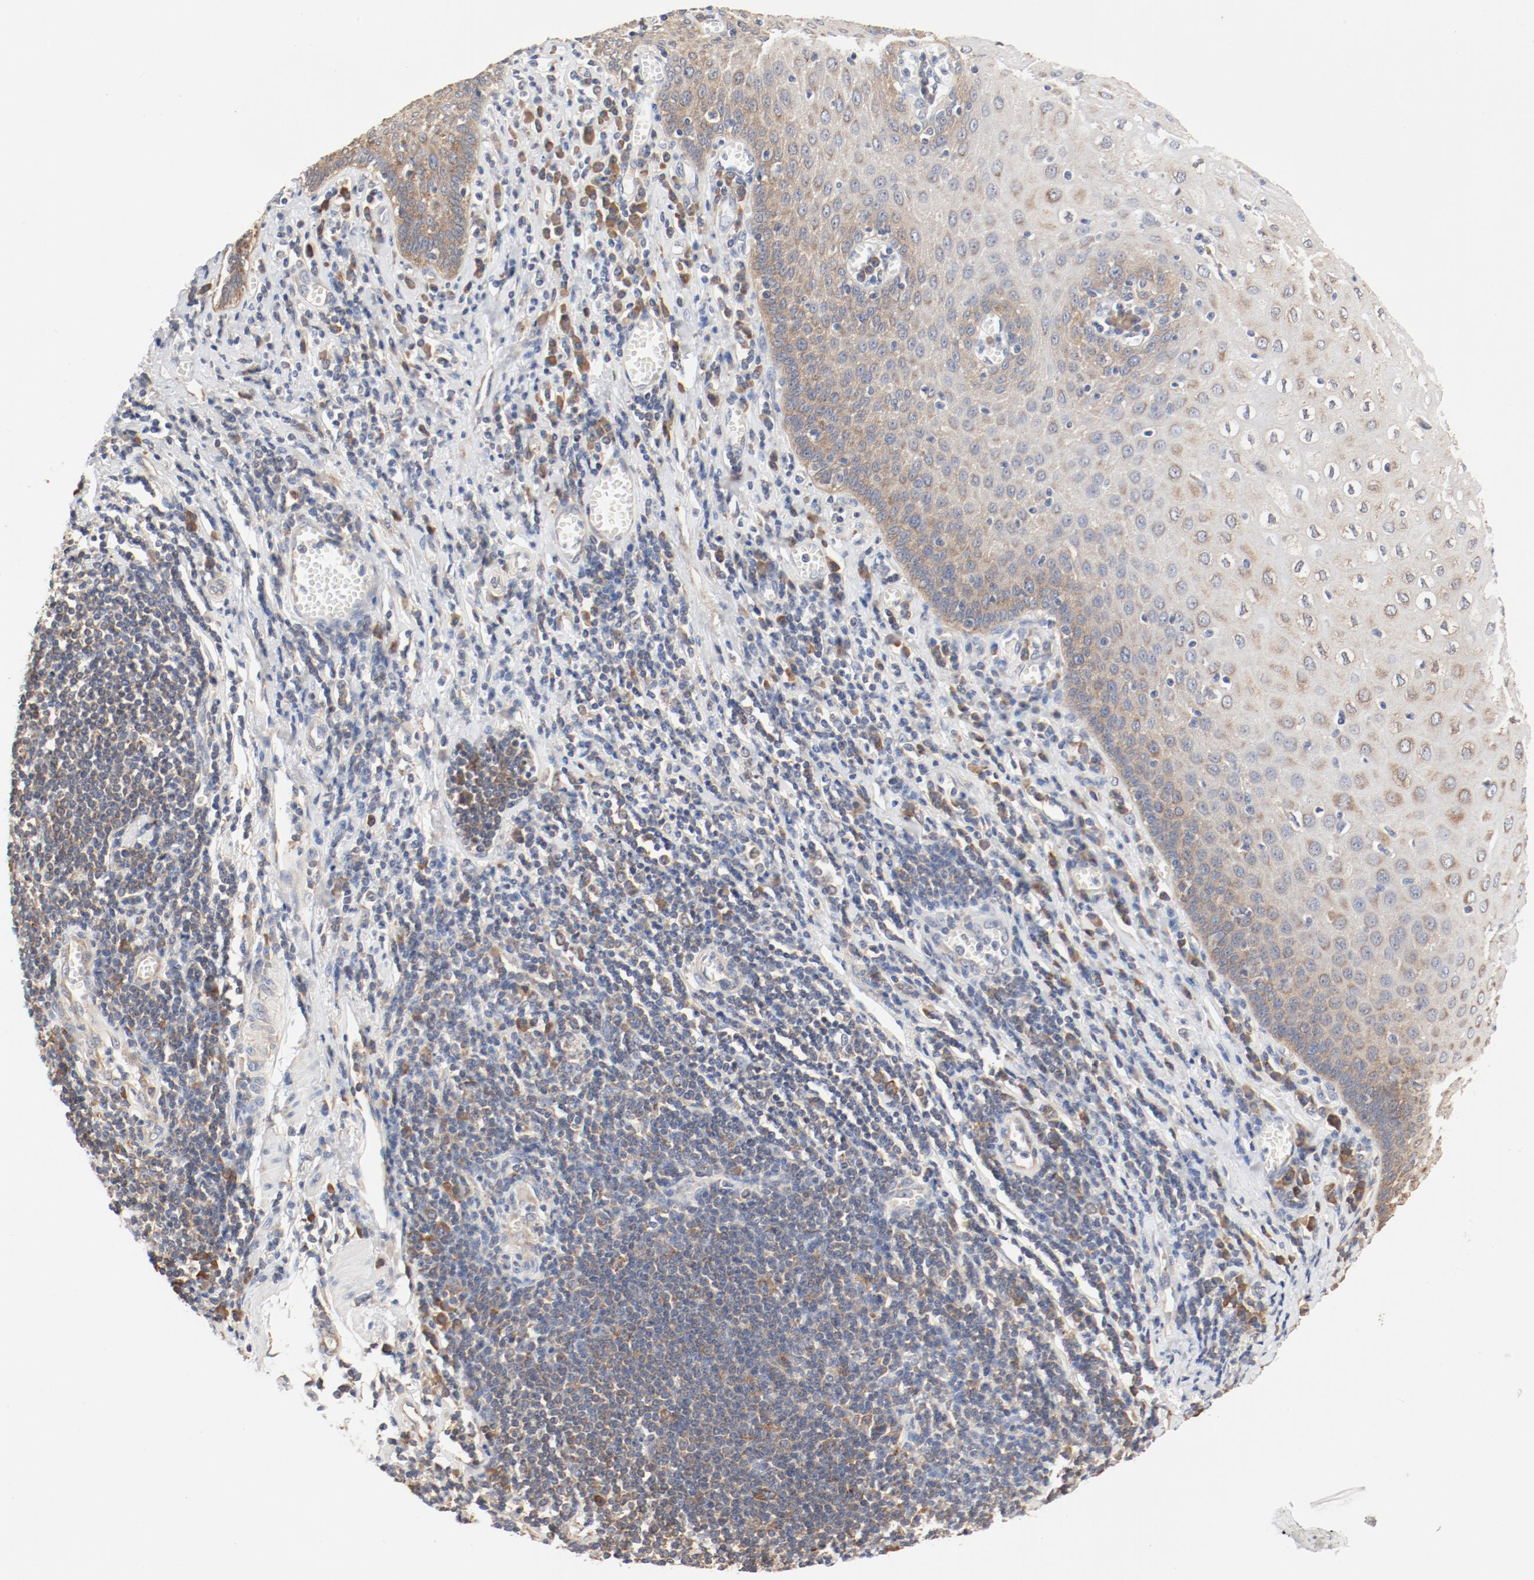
{"staining": {"intensity": "moderate", "quantity": ">75%", "location": "cytoplasmic/membranous"}, "tissue": "esophagus", "cell_type": "Squamous epithelial cells", "image_type": "normal", "snomed": [{"axis": "morphology", "description": "Normal tissue, NOS"}, {"axis": "morphology", "description": "Squamous cell carcinoma, NOS"}, {"axis": "topography", "description": "Esophagus"}], "caption": "Squamous epithelial cells exhibit moderate cytoplasmic/membranous staining in about >75% of cells in unremarkable esophagus. The staining is performed using DAB (3,3'-diaminobenzidine) brown chromogen to label protein expression. The nuclei are counter-stained blue using hematoxylin.", "gene": "RPS6", "patient": {"sex": "male", "age": 65}}